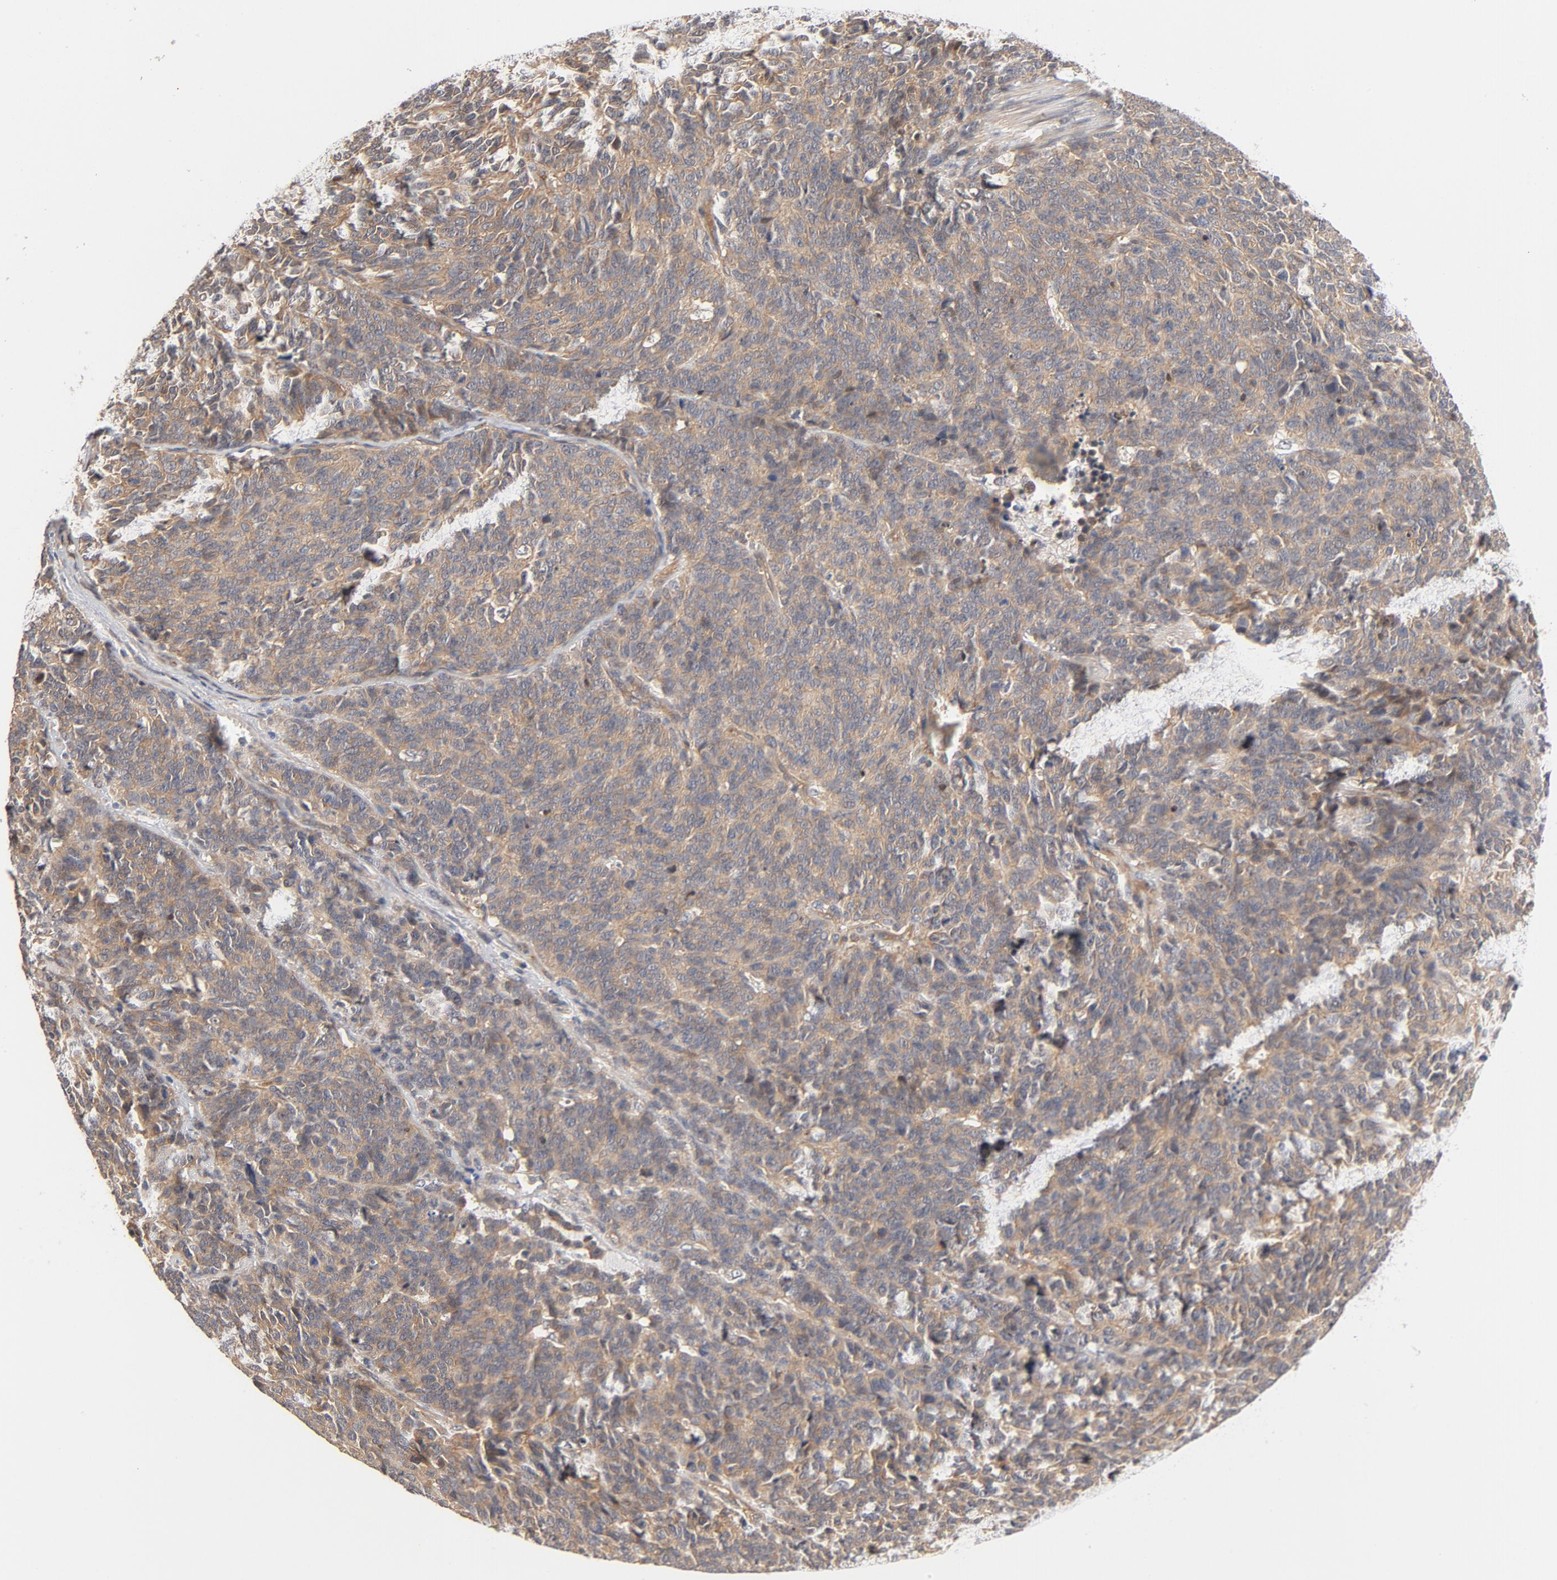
{"staining": {"intensity": "weak", "quantity": ">75%", "location": "cytoplasmic/membranous"}, "tissue": "lung cancer", "cell_type": "Tumor cells", "image_type": "cancer", "snomed": [{"axis": "morphology", "description": "Neoplasm, malignant, NOS"}, {"axis": "topography", "description": "Lung"}], "caption": "Lung cancer (neoplasm (malignant)) tissue demonstrates weak cytoplasmic/membranous positivity in approximately >75% of tumor cells", "gene": "PITPNM2", "patient": {"sex": "female", "age": 58}}